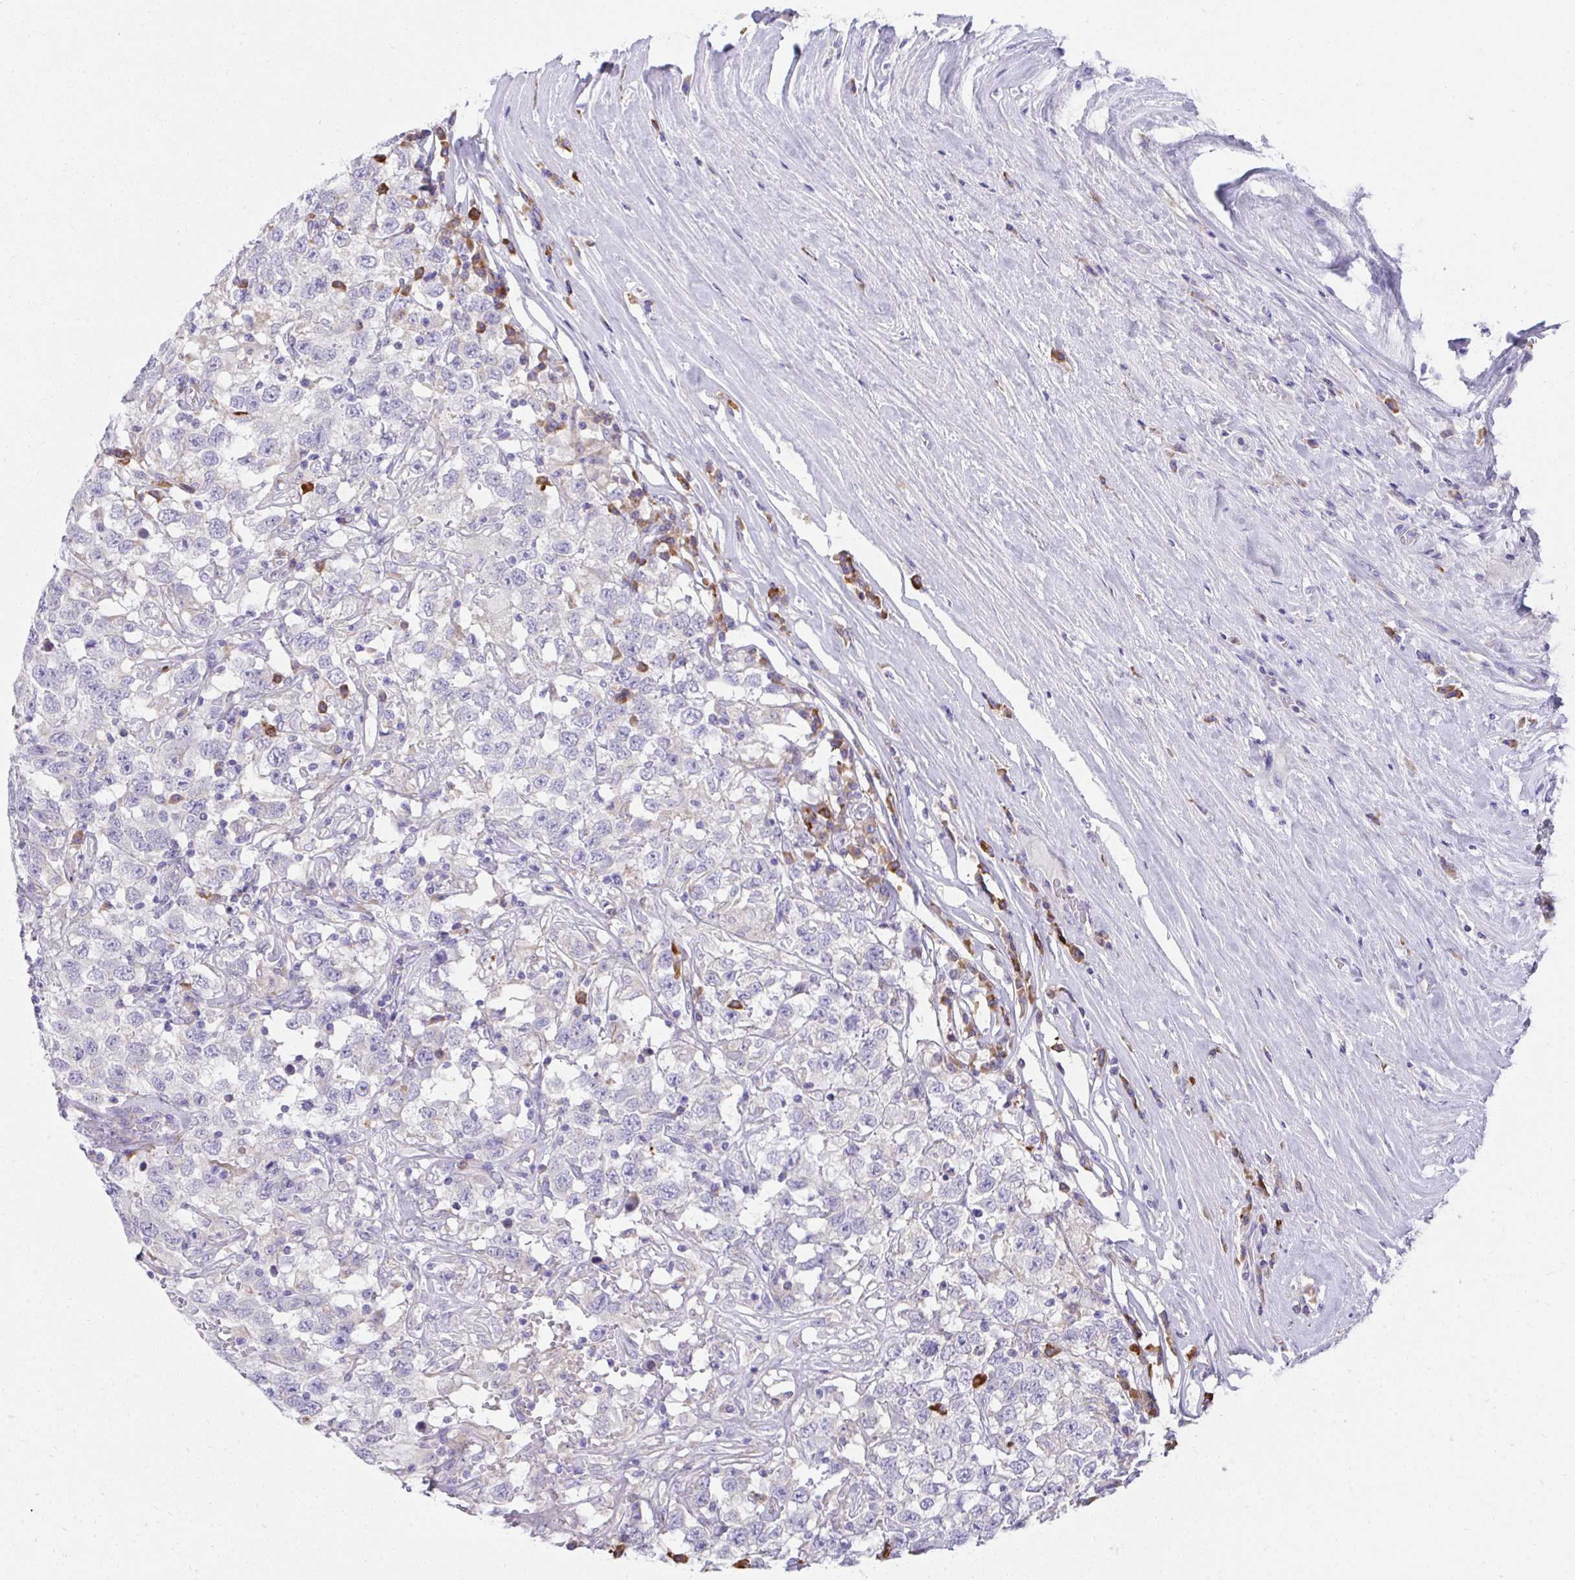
{"staining": {"intensity": "moderate", "quantity": "<25%", "location": "cytoplasmic/membranous"}, "tissue": "testis cancer", "cell_type": "Tumor cells", "image_type": "cancer", "snomed": [{"axis": "morphology", "description": "Seminoma, NOS"}, {"axis": "topography", "description": "Testis"}], "caption": "Brown immunohistochemical staining in testis seminoma reveals moderate cytoplasmic/membranous expression in about <25% of tumor cells. (DAB IHC, brown staining for protein, blue staining for nuclei).", "gene": "FASLG", "patient": {"sex": "male", "age": 41}}